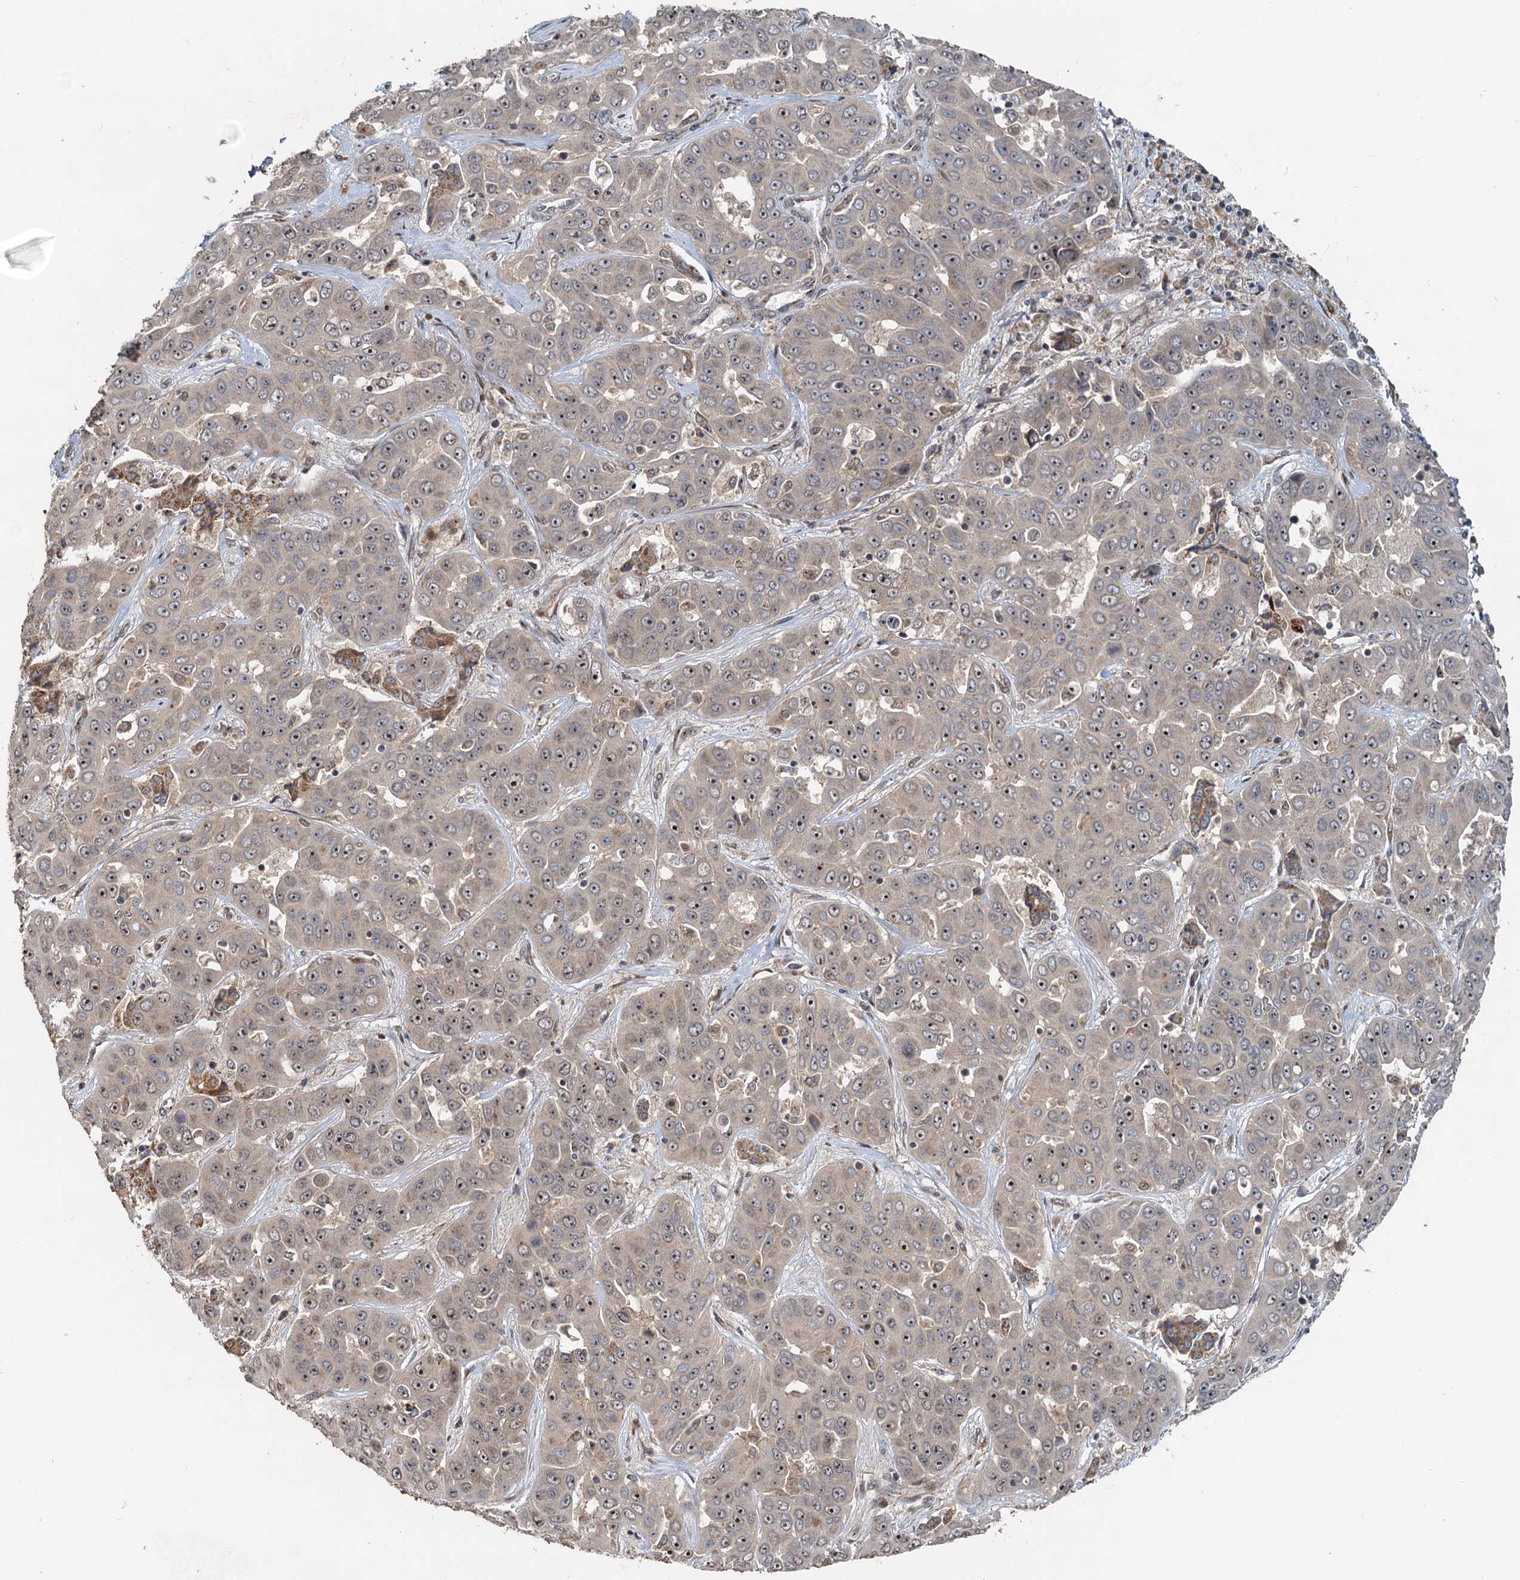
{"staining": {"intensity": "moderate", "quantity": "25%-75%", "location": "cytoplasmic/membranous,nuclear"}, "tissue": "liver cancer", "cell_type": "Tumor cells", "image_type": "cancer", "snomed": [{"axis": "morphology", "description": "Cholangiocarcinoma"}, {"axis": "topography", "description": "Liver"}], "caption": "Cholangiocarcinoma (liver) was stained to show a protein in brown. There is medium levels of moderate cytoplasmic/membranous and nuclear expression in about 25%-75% of tumor cells.", "gene": "CEP68", "patient": {"sex": "female", "age": 52}}